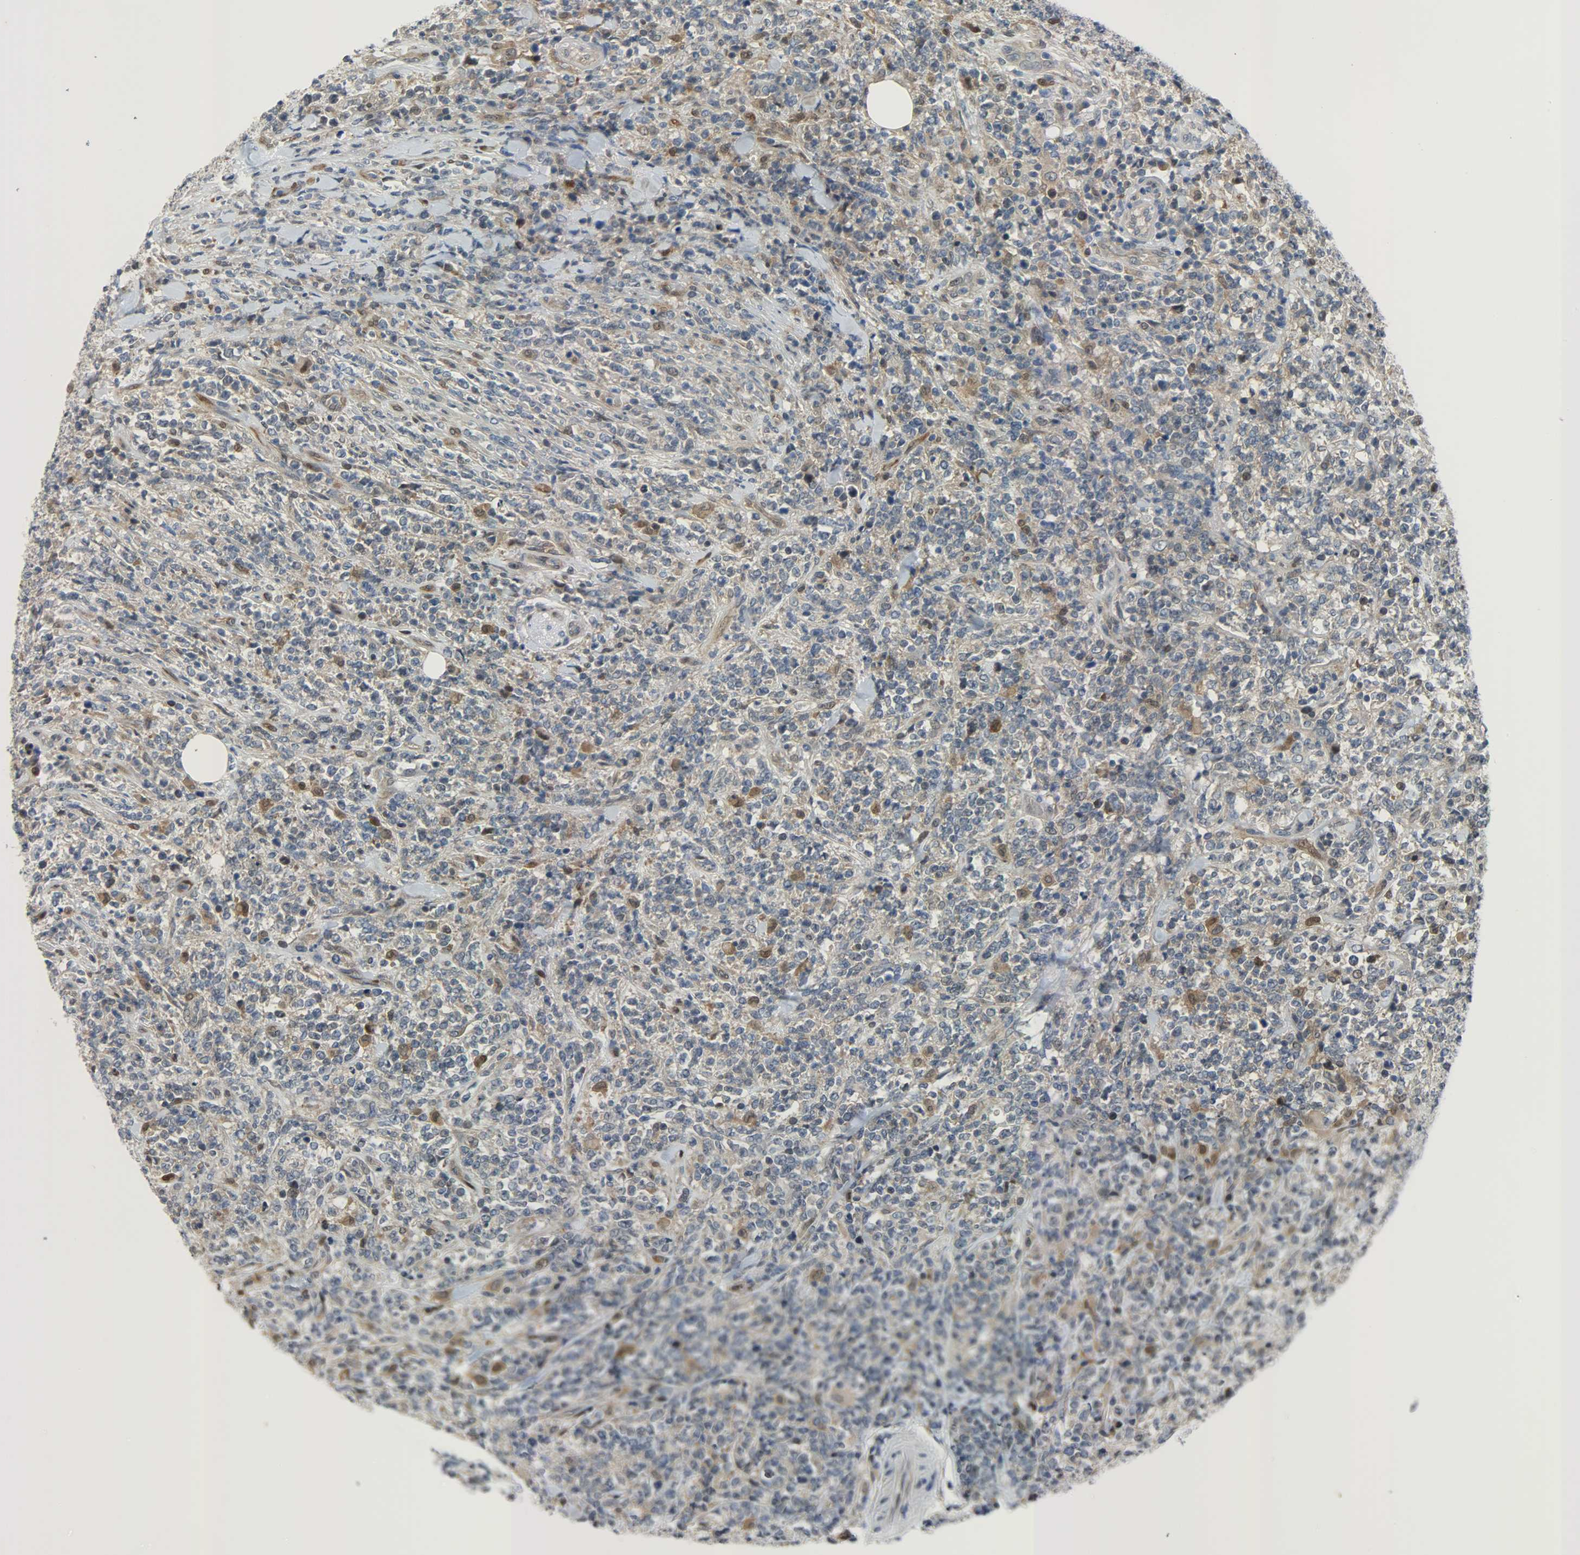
{"staining": {"intensity": "moderate", "quantity": "<25%", "location": "cytoplasmic/membranous,nuclear"}, "tissue": "lymphoma", "cell_type": "Tumor cells", "image_type": "cancer", "snomed": [{"axis": "morphology", "description": "Malignant lymphoma, non-Hodgkin's type, High grade"}, {"axis": "topography", "description": "Soft tissue"}], "caption": "Approximately <25% of tumor cells in human malignant lymphoma, non-Hodgkin's type (high-grade) show moderate cytoplasmic/membranous and nuclear protein expression as visualized by brown immunohistochemical staining.", "gene": "EIF4EBP1", "patient": {"sex": "male", "age": 18}}